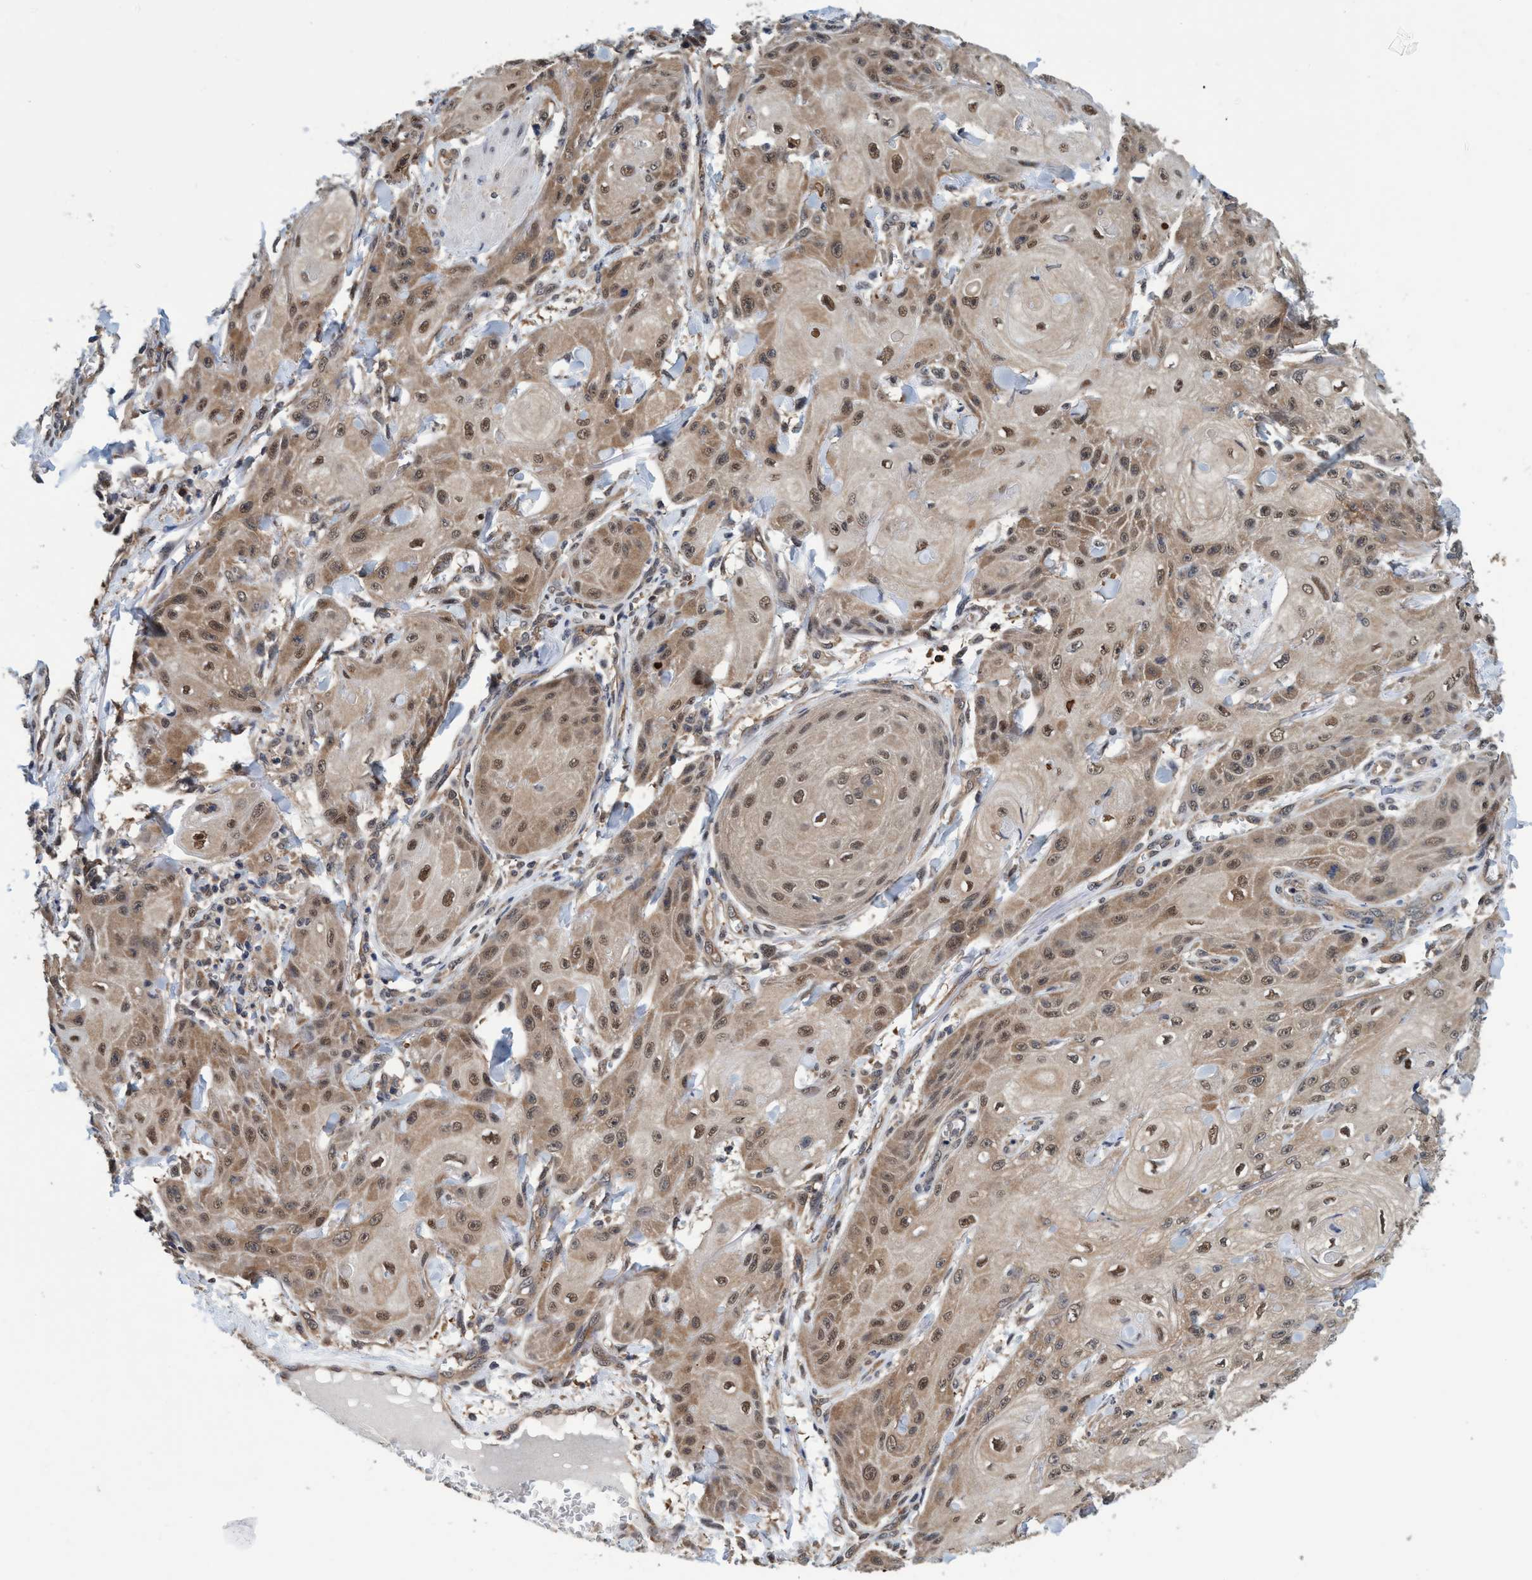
{"staining": {"intensity": "weak", "quantity": ">75%", "location": "cytoplasmic/membranous,nuclear"}, "tissue": "skin cancer", "cell_type": "Tumor cells", "image_type": "cancer", "snomed": [{"axis": "morphology", "description": "Squamous cell carcinoma, NOS"}, {"axis": "topography", "description": "Skin"}], "caption": "This micrograph shows immunohistochemistry staining of human skin cancer (squamous cell carcinoma), with low weak cytoplasmic/membranous and nuclear expression in approximately >75% of tumor cells.", "gene": "PSMD12", "patient": {"sex": "male", "age": 74}}